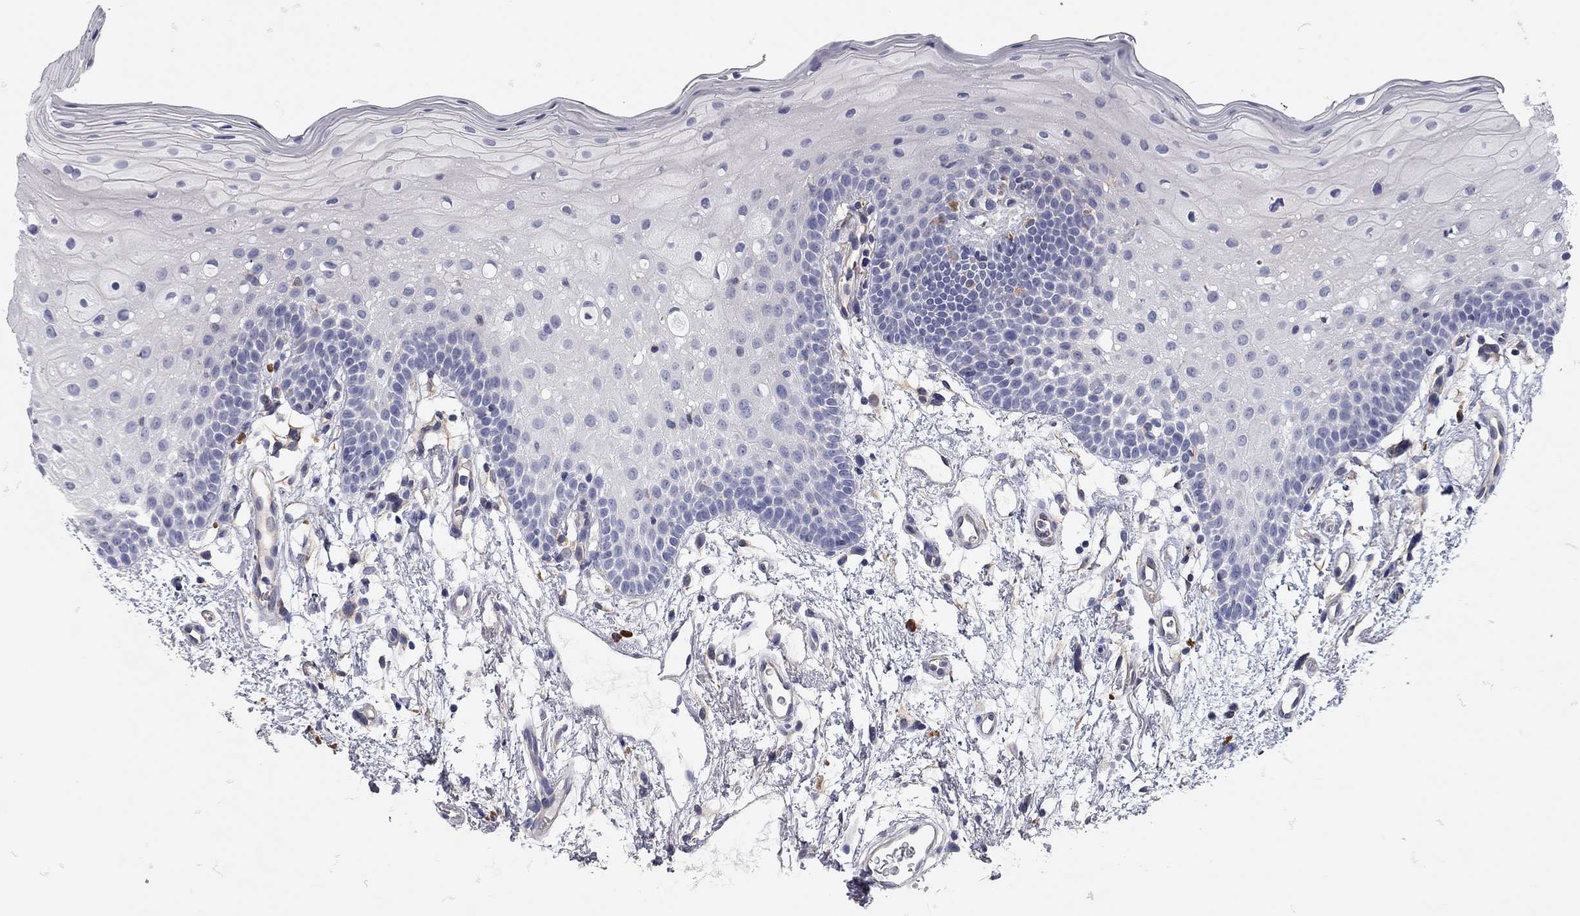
{"staining": {"intensity": "negative", "quantity": "none", "location": "none"}, "tissue": "oral mucosa", "cell_type": "Squamous epithelial cells", "image_type": "normal", "snomed": [{"axis": "morphology", "description": "Normal tissue, NOS"}, {"axis": "topography", "description": "Oral tissue"}, {"axis": "topography", "description": "Tounge, NOS"}], "caption": "High power microscopy photomicrograph of an immunohistochemistry image of normal oral mucosa, revealing no significant expression in squamous epithelial cells. Nuclei are stained in blue.", "gene": "C10orf90", "patient": {"sex": "female", "age": 83}}